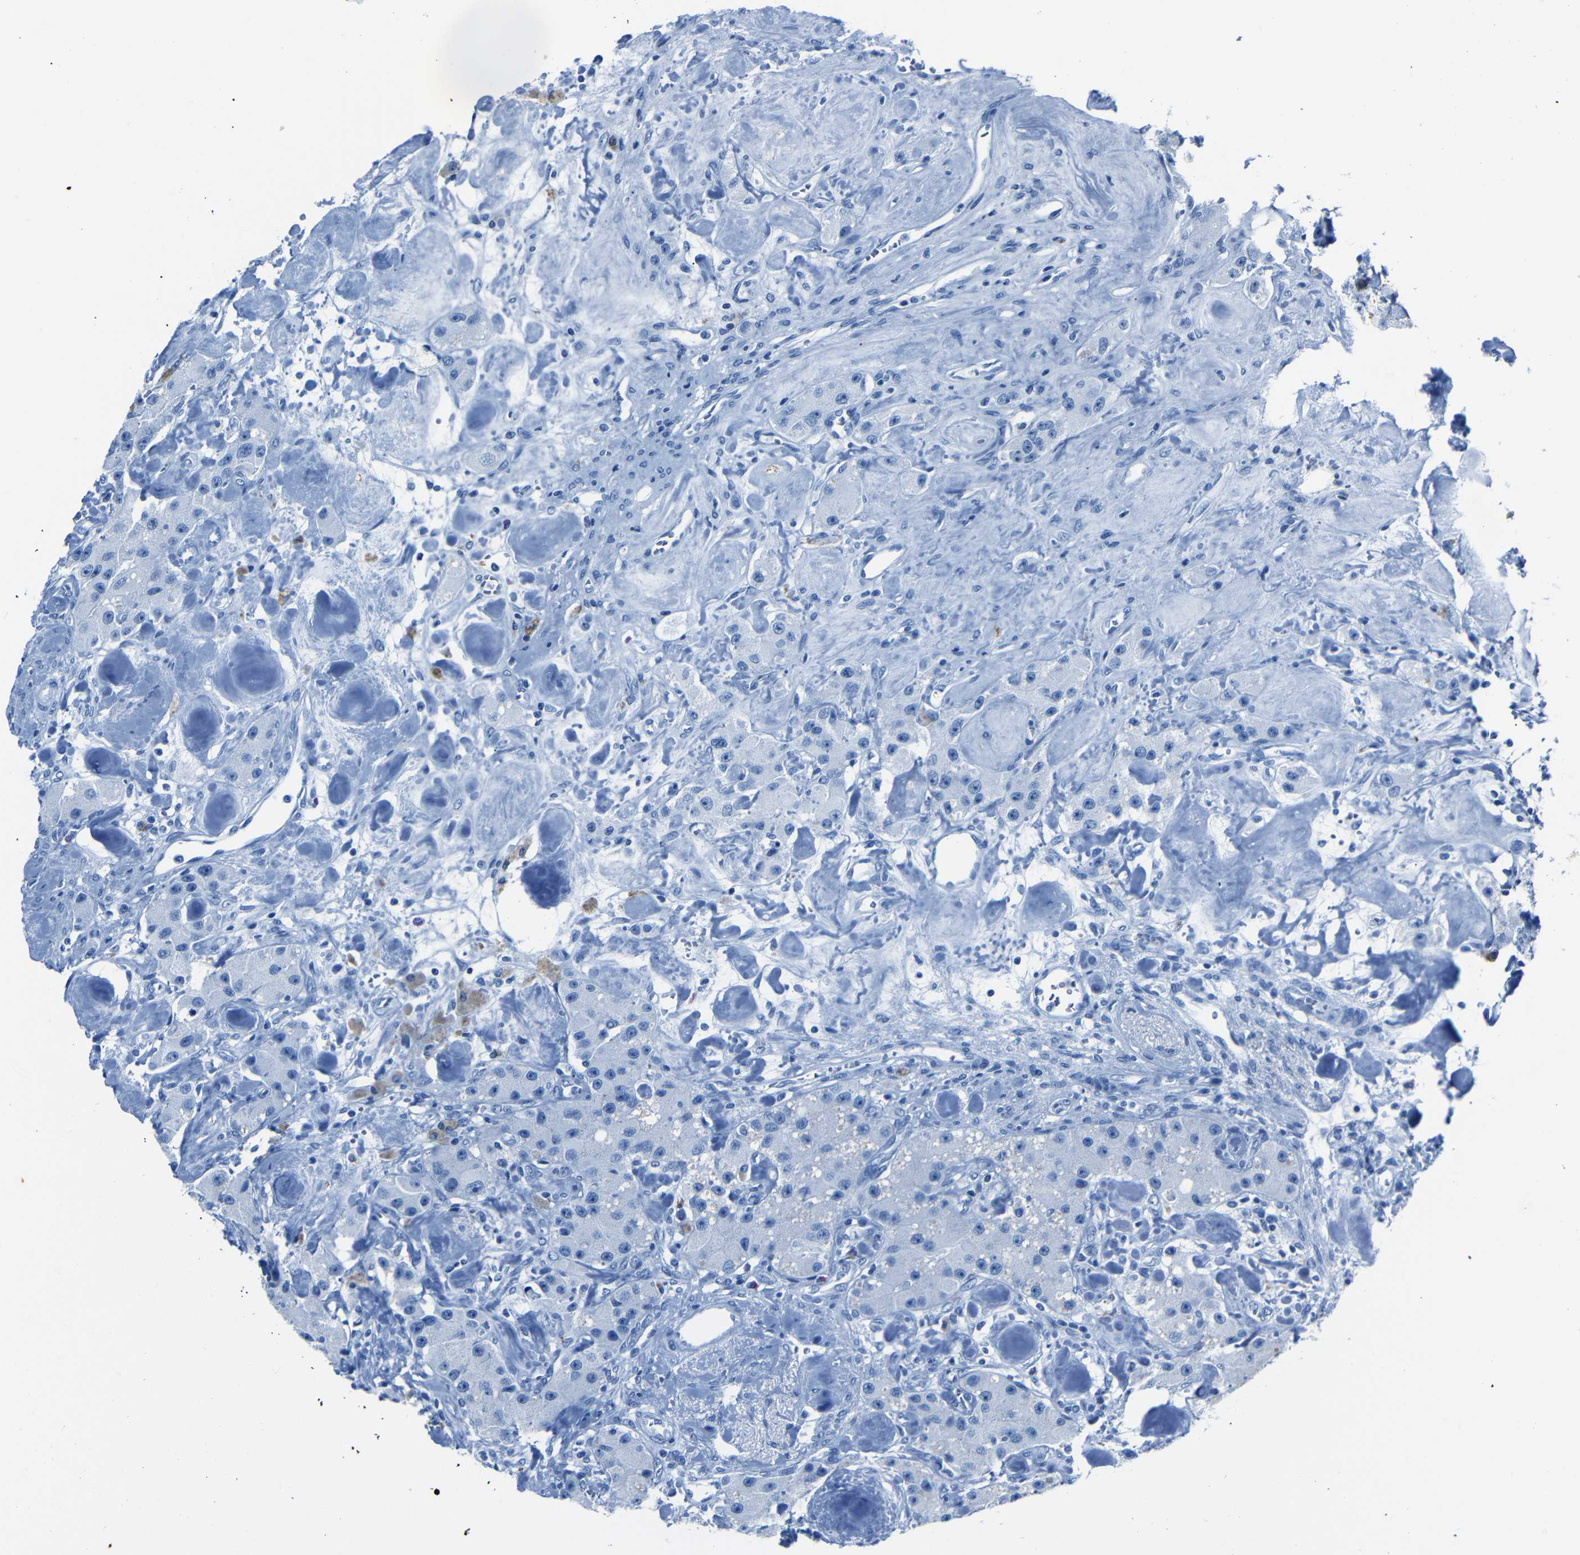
{"staining": {"intensity": "negative", "quantity": "none", "location": "none"}, "tissue": "carcinoid", "cell_type": "Tumor cells", "image_type": "cancer", "snomed": [{"axis": "morphology", "description": "Carcinoid, malignant, NOS"}, {"axis": "topography", "description": "Pancreas"}], "caption": "A photomicrograph of human carcinoid is negative for staining in tumor cells.", "gene": "CLDN11", "patient": {"sex": "male", "age": 41}}